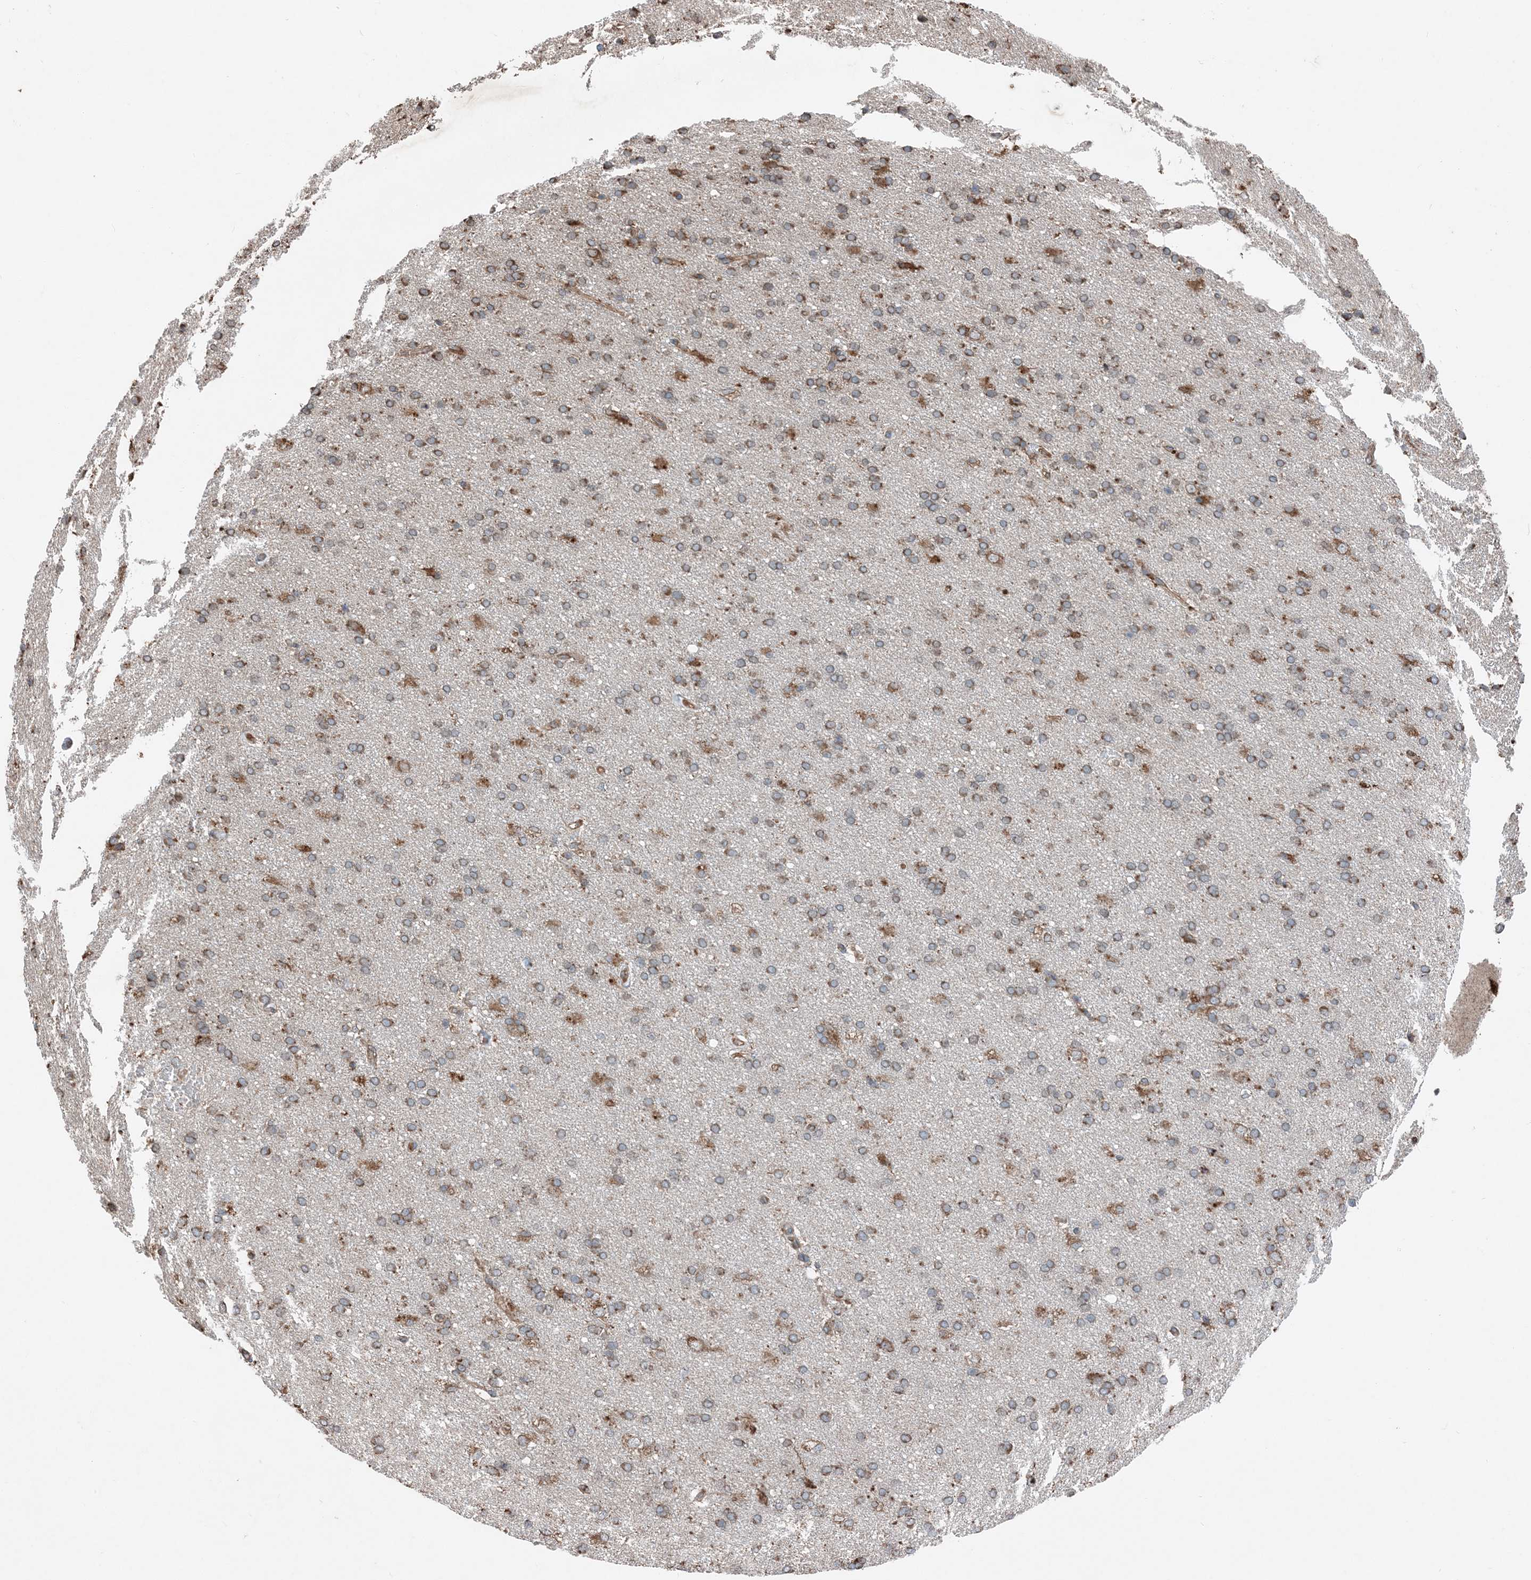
{"staining": {"intensity": "negative", "quantity": "none", "location": "none"}, "tissue": "cerebral cortex", "cell_type": "Endothelial cells", "image_type": "normal", "snomed": [{"axis": "morphology", "description": "Normal tissue, NOS"}, {"axis": "topography", "description": "Cerebral cortex"}], "caption": "Immunohistochemistry histopathology image of benign human cerebral cortex stained for a protein (brown), which displays no expression in endothelial cells.", "gene": "PDIA6", "patient": {"sex": "male", "age": 62}}